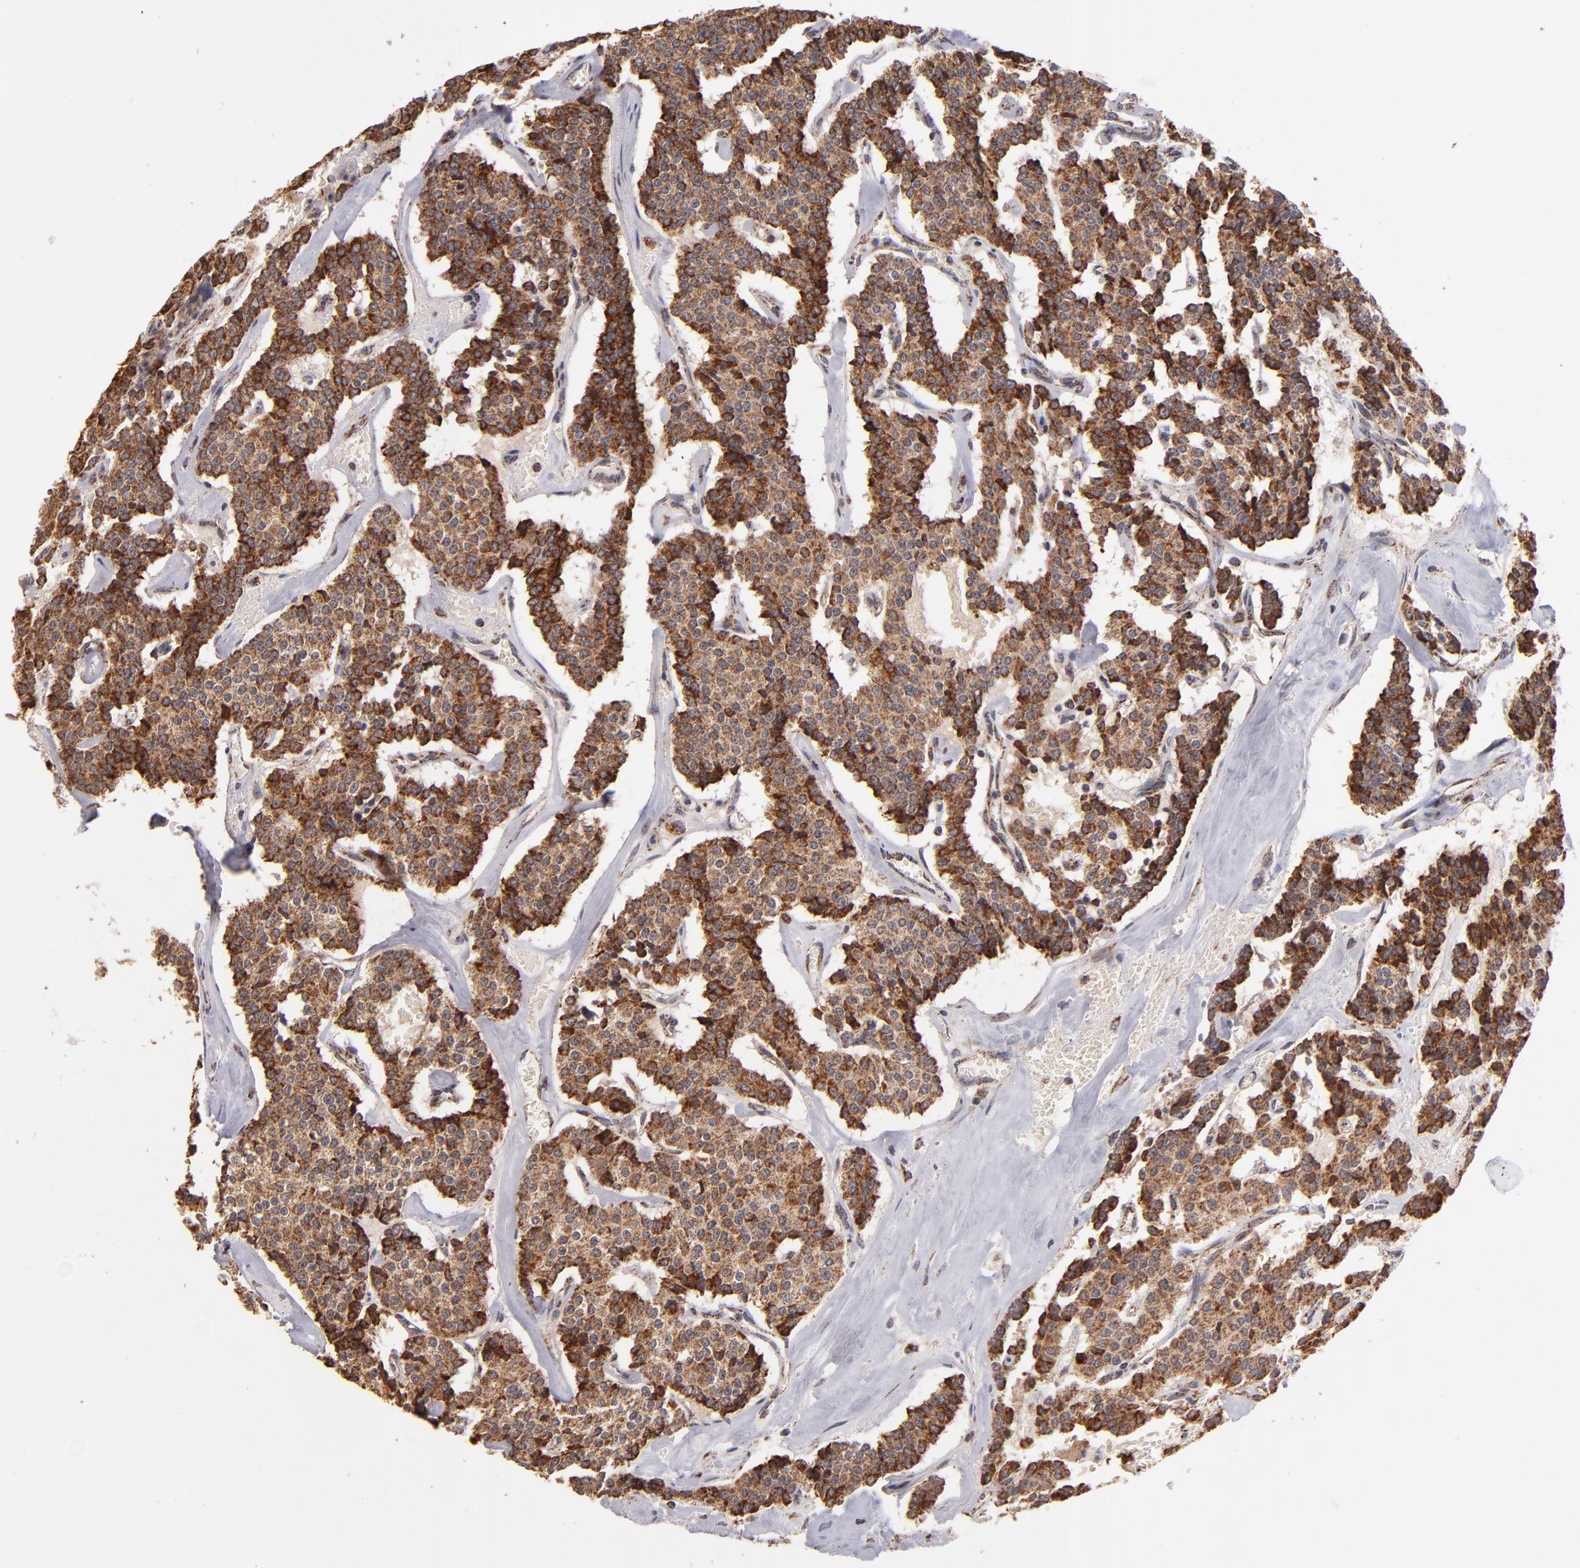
{"staining": {"intensity": "moderate", "quantity": ">75%", "location": "cytoplasmic/membranous"}, "tissue": "carcinoid", "cell_type": "Tumor cells", "image_type": "cancer", "snomed": [{"axis": "morphology", "description": "Carcinoid, malignant, NOS"}, {"axis": "topography", "description": "Bronchus"}], "caption": "IHC staining of carcinoid, which reveals medium levels of moderate cytoplasmic/membranous positivity in about >75% of tumor cells indicating moderate cytoplasmic/membranous protein staining. The staining was performed using DAB (3,3'-diaminobenzidine) (brown) for protein detection and nuclei were counterstained in hematoxylin (blue).", "gene": "DLST", "patient": {"sex": "male", "age": 55}}